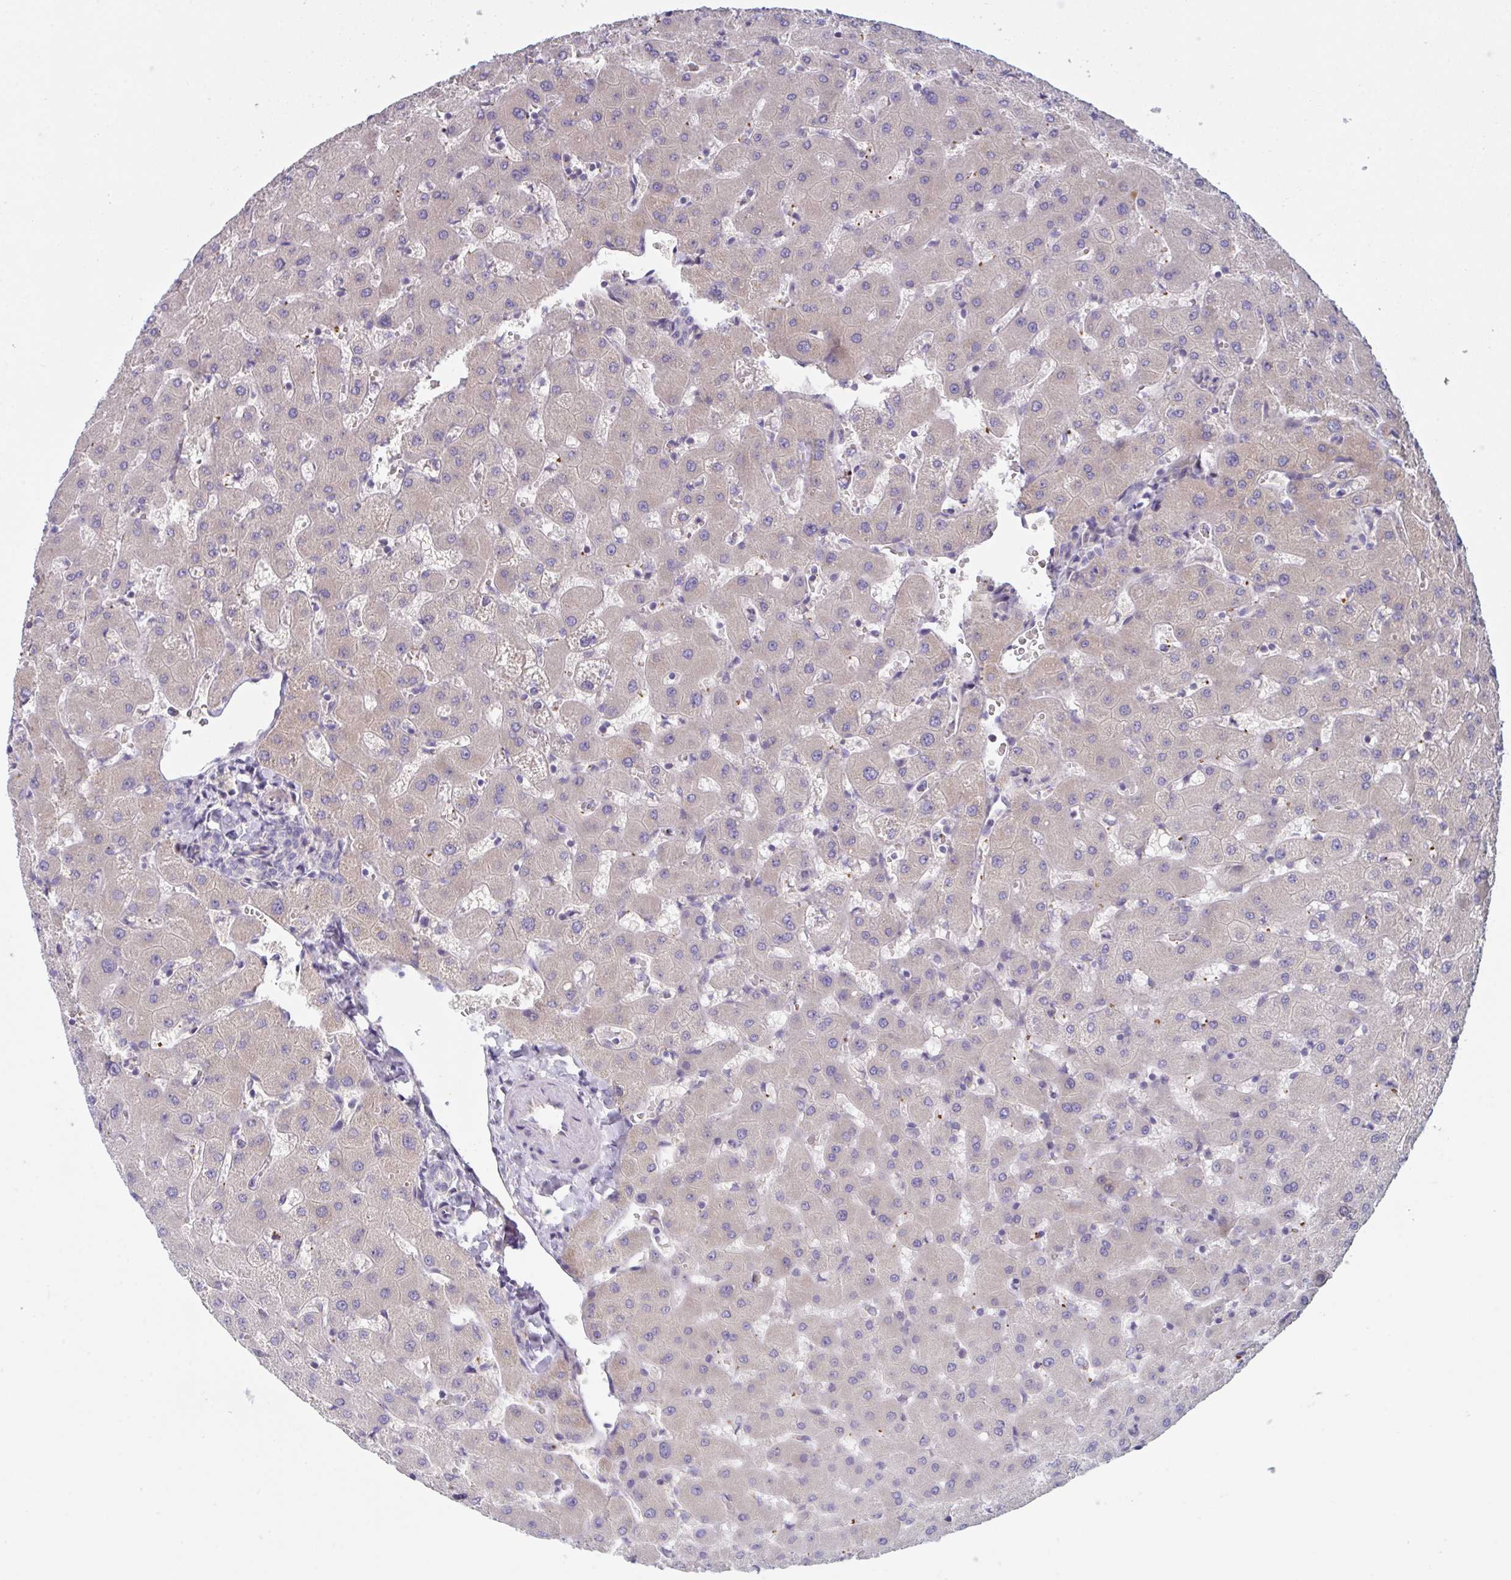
{"staining": {"intensity": "negative", "quantity": "none", "location": "none"}, "tissue": "liver", "cell_type": "Cholangiocytes", "image_type": "normal", "snomed": [{"axis": "morphology", "description": "Normal tissue, NOS"}, {"axis": "topography", "description": "Liver"}], "caption": "This is an IHC micrograph of benign liver. There is no staining in cholangiocytes.", "gene": "MRPS2", "patient": {"sex": "female", "age": 63}}